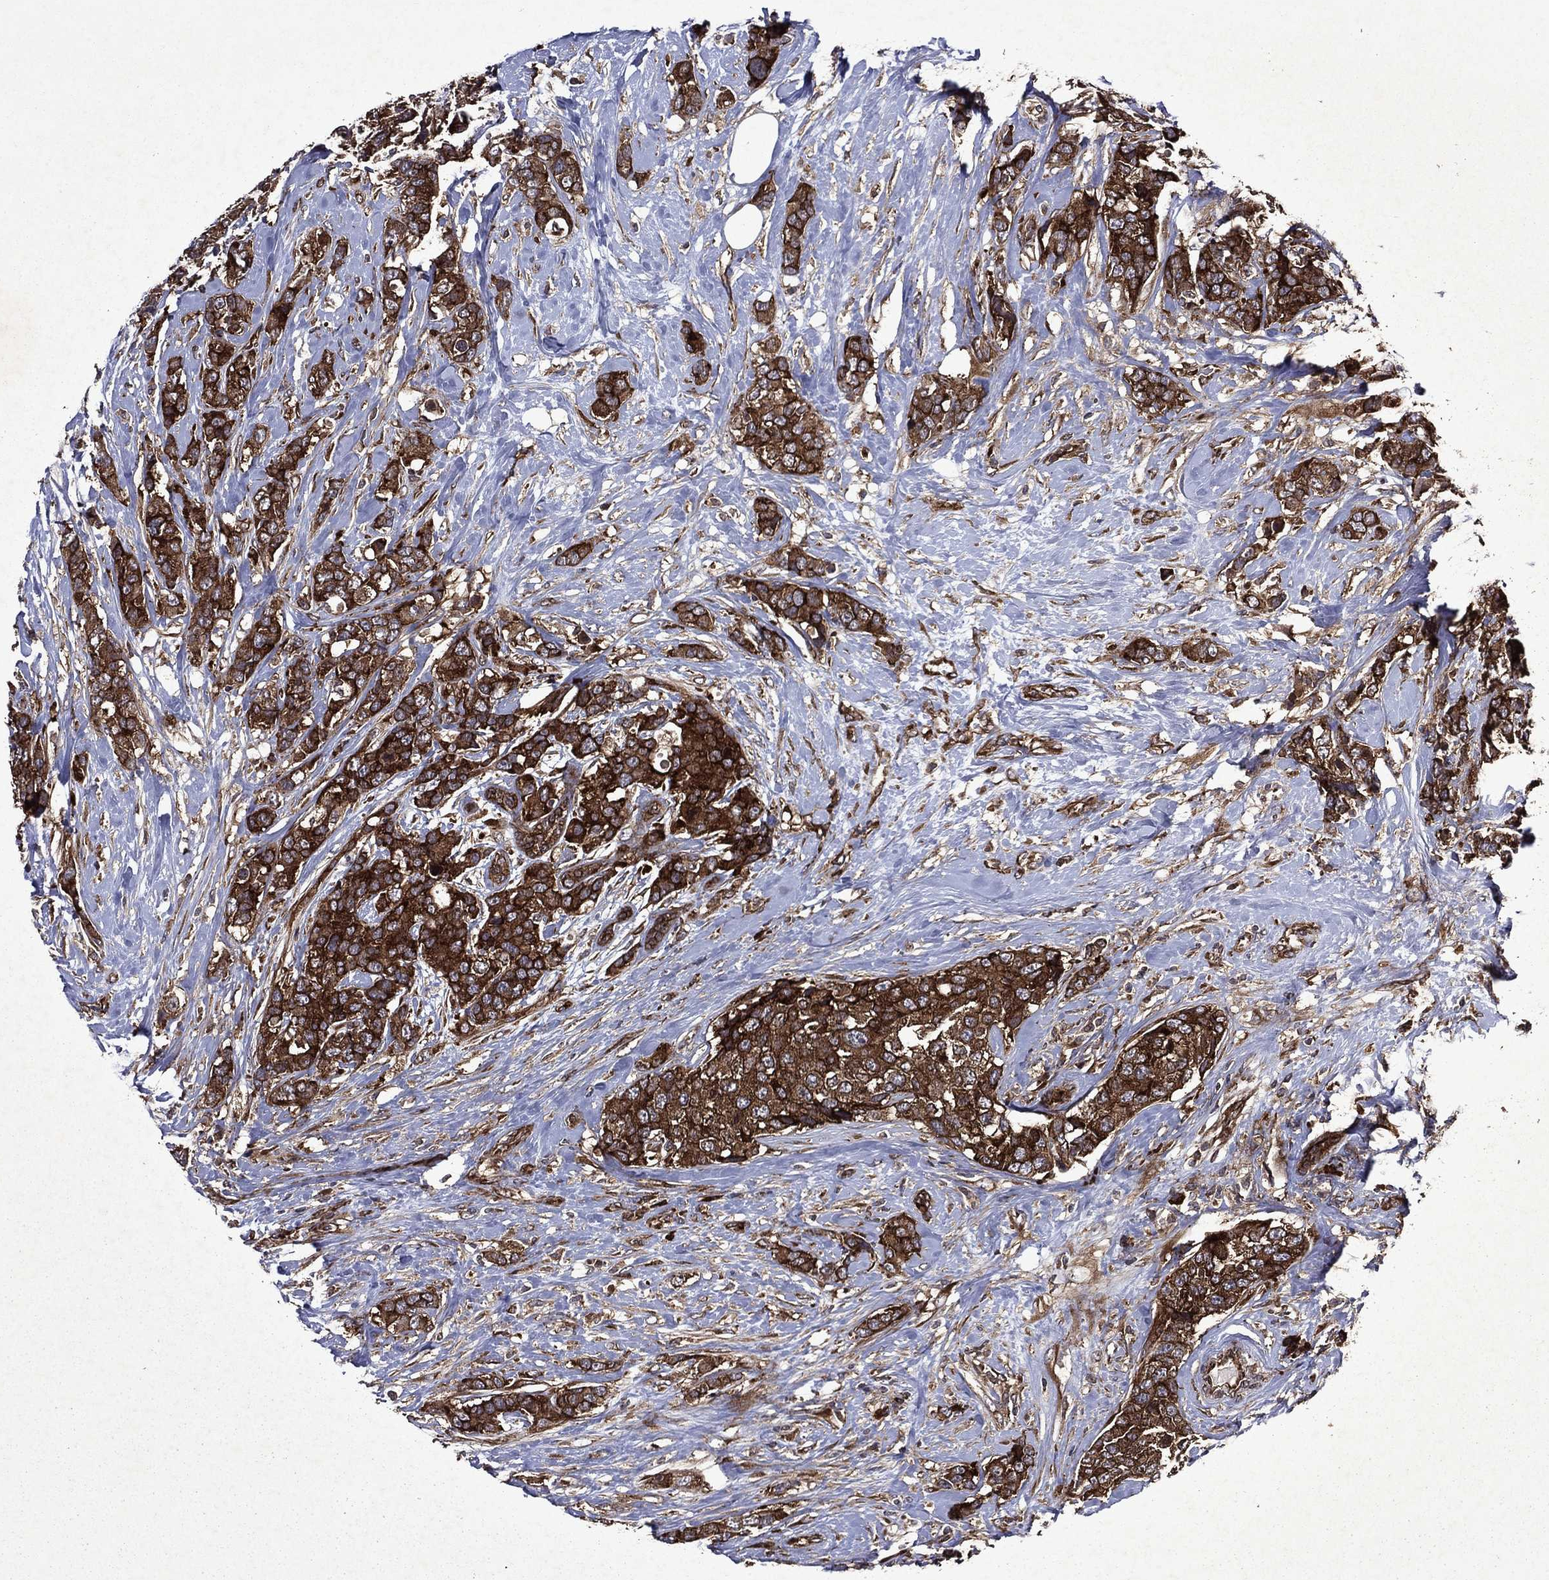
{"staining": {"intensity": "strong", "quantity": ">75%", "location": "cytoplasmic/membranous"}, "tissue": "breast cancer", "cell_type": "Tumor cells", "image_type": "cancer", "snomed": [{"axis": "morphology", "description": "Lobular carcinoma"}, {"axis": "topography", "description": "Breast"}], "caption": "Strong cytoplasmic/membranous protein positivity is appreciated in about >75% of tumor cells in breast lobular carcinoma.", "gene": "EIF2B4", "patient": {"sex": "female", "age": 59}}